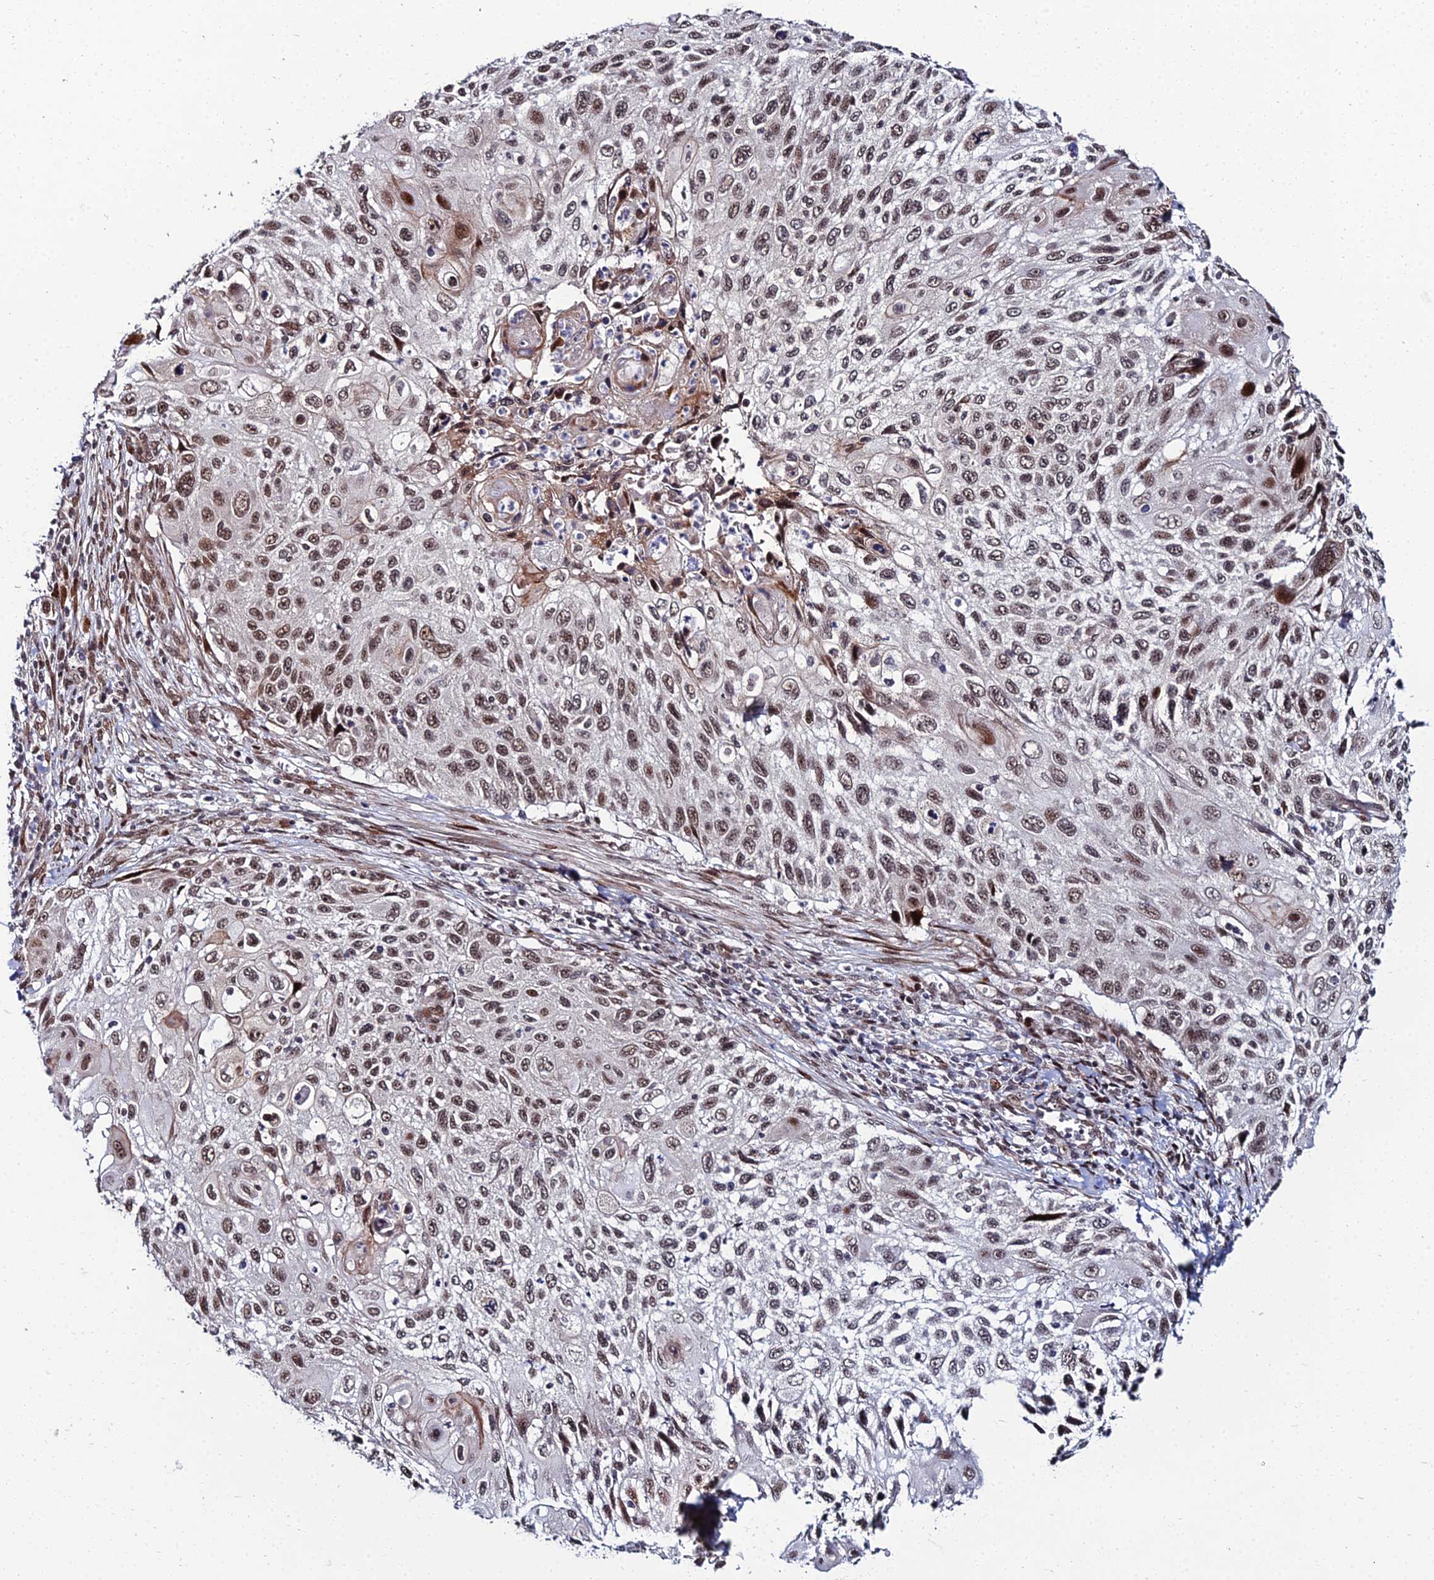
{"staining": {"intensity": "strong", "quantity": "25%-75%", "location": "nuclear"}, "tissue": "cervical cancer", "cell_type": "Tumor cells", "image_type": "cancer", "snomed": [{"axis": "morphology", "description": "Squamous cell carcinoma, NOS"}, {"axis": "topography", "description": "Cervix"}], "caption": "DAB immunohistochemical staining of human cervical cancer (squamous cell carcinoma) demonstrates strong nuclear protein staining in approximately 25%-75% of tumor cells.", "gene": "ZNF668", "patient": {"sex": "female", "age": 70}}